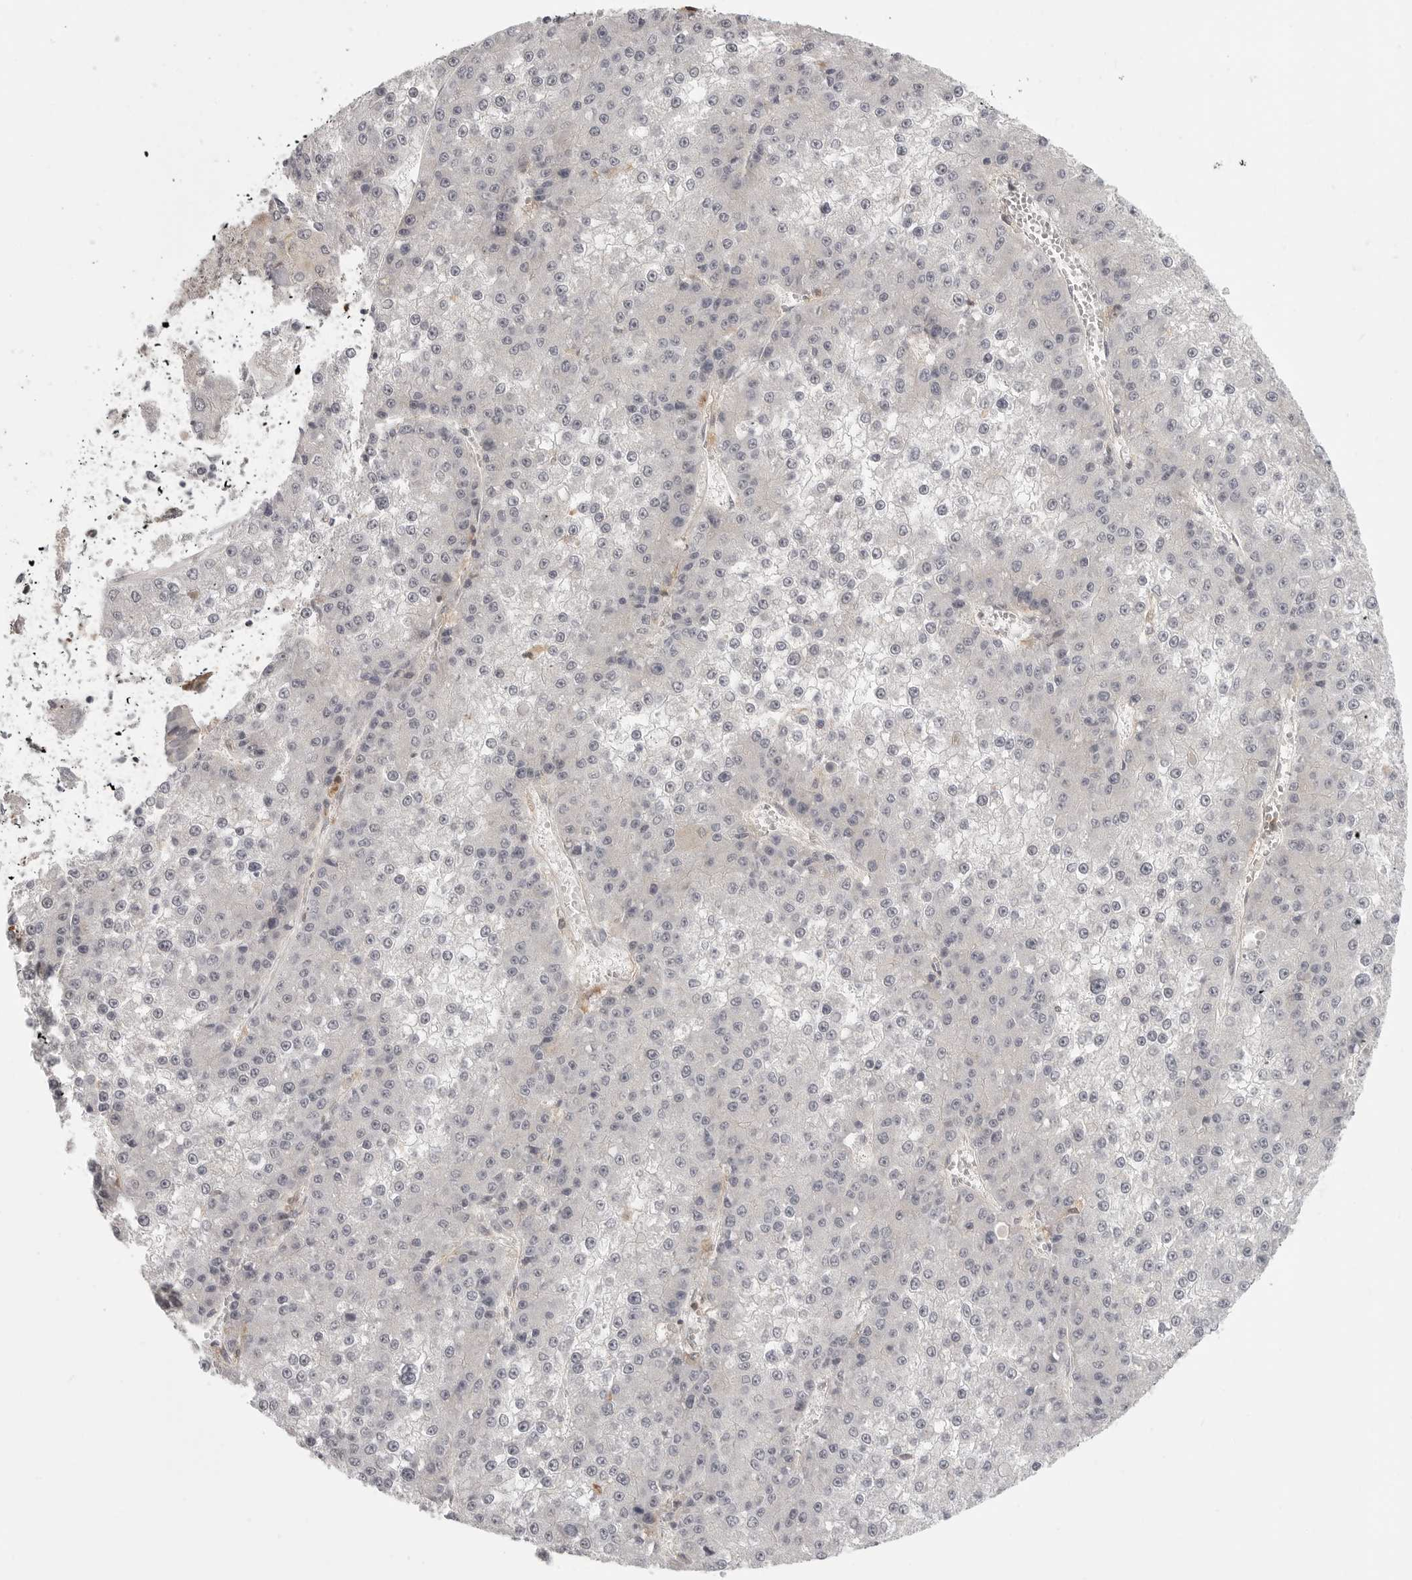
{"staining": {"intensity": "negative", "quantity": "none", "location": "none"}, "tissue": "liver cancer", "cell_type": "Tumor cells", "image_type": "cancer", "snomed": [{"axis": "morphology", "description": "Carcinoma, Hepatocellular, NOS"}, {"axis": "topography", "description": "Liver"}], "caption": "Liver cancer (hepatocellular carcinoma) stained for a protein using immunohistochemistry shows no staining tumor cells.", "gene": "IFNGR1", "patient": {"sex": "female", "age": 73}}